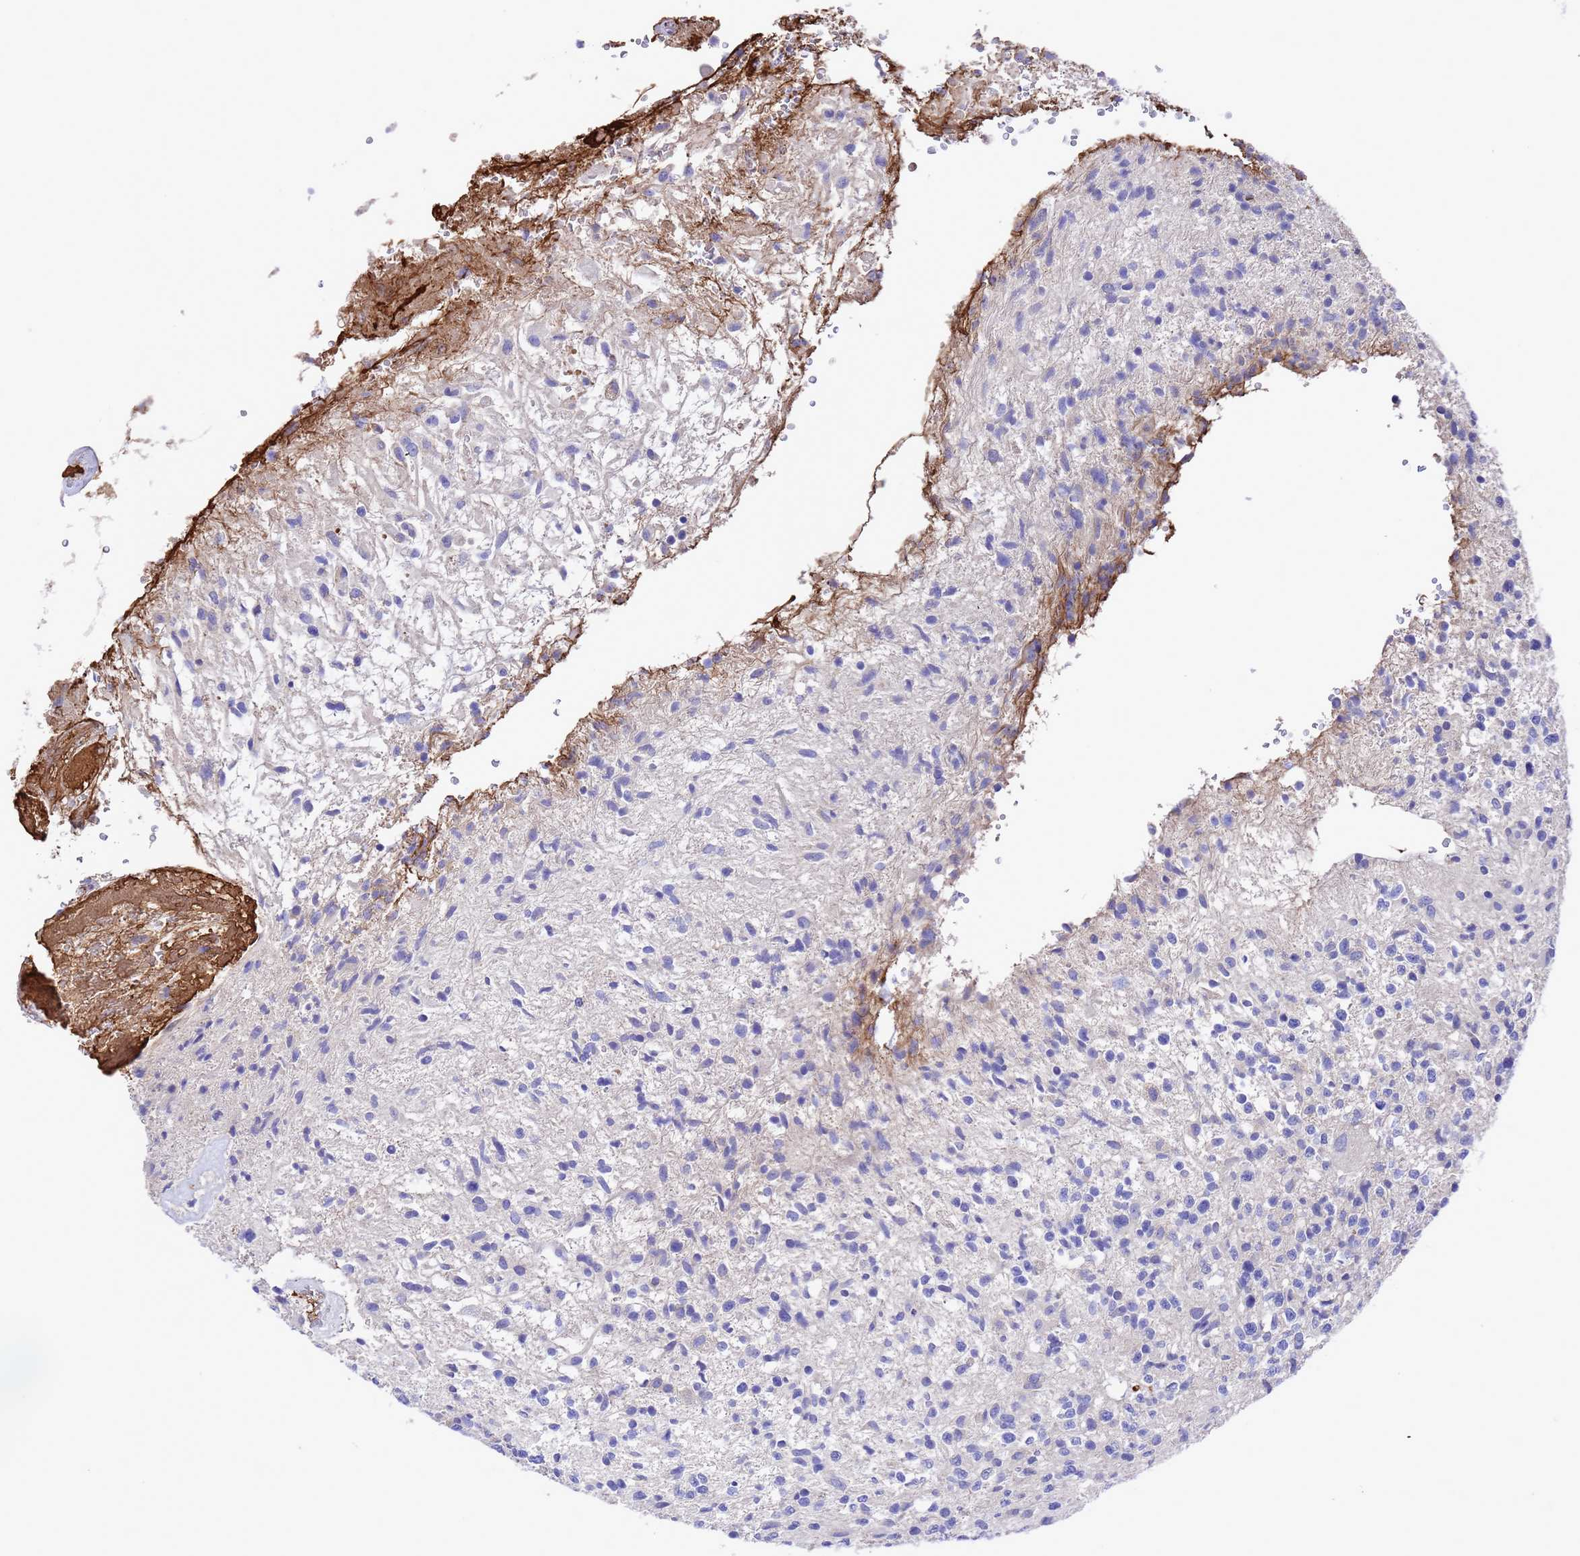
{"staining": {"intensity": "negative", "quantity": "none", "location": "none"}, "tissue": "glioma", "cell_type": "Tumor cells", "image_type": "cancer", "snomed": [{"axis": "morphology", "description": "Glioma, malignant, High grade"}, {"axis": "topography", "description": "Brain"}], "caption": "Immunohistochemistry of glioma shows no expression in tumor cells.", "gene": "ELP6", "patient": {"sex": "male", "age": 56}}